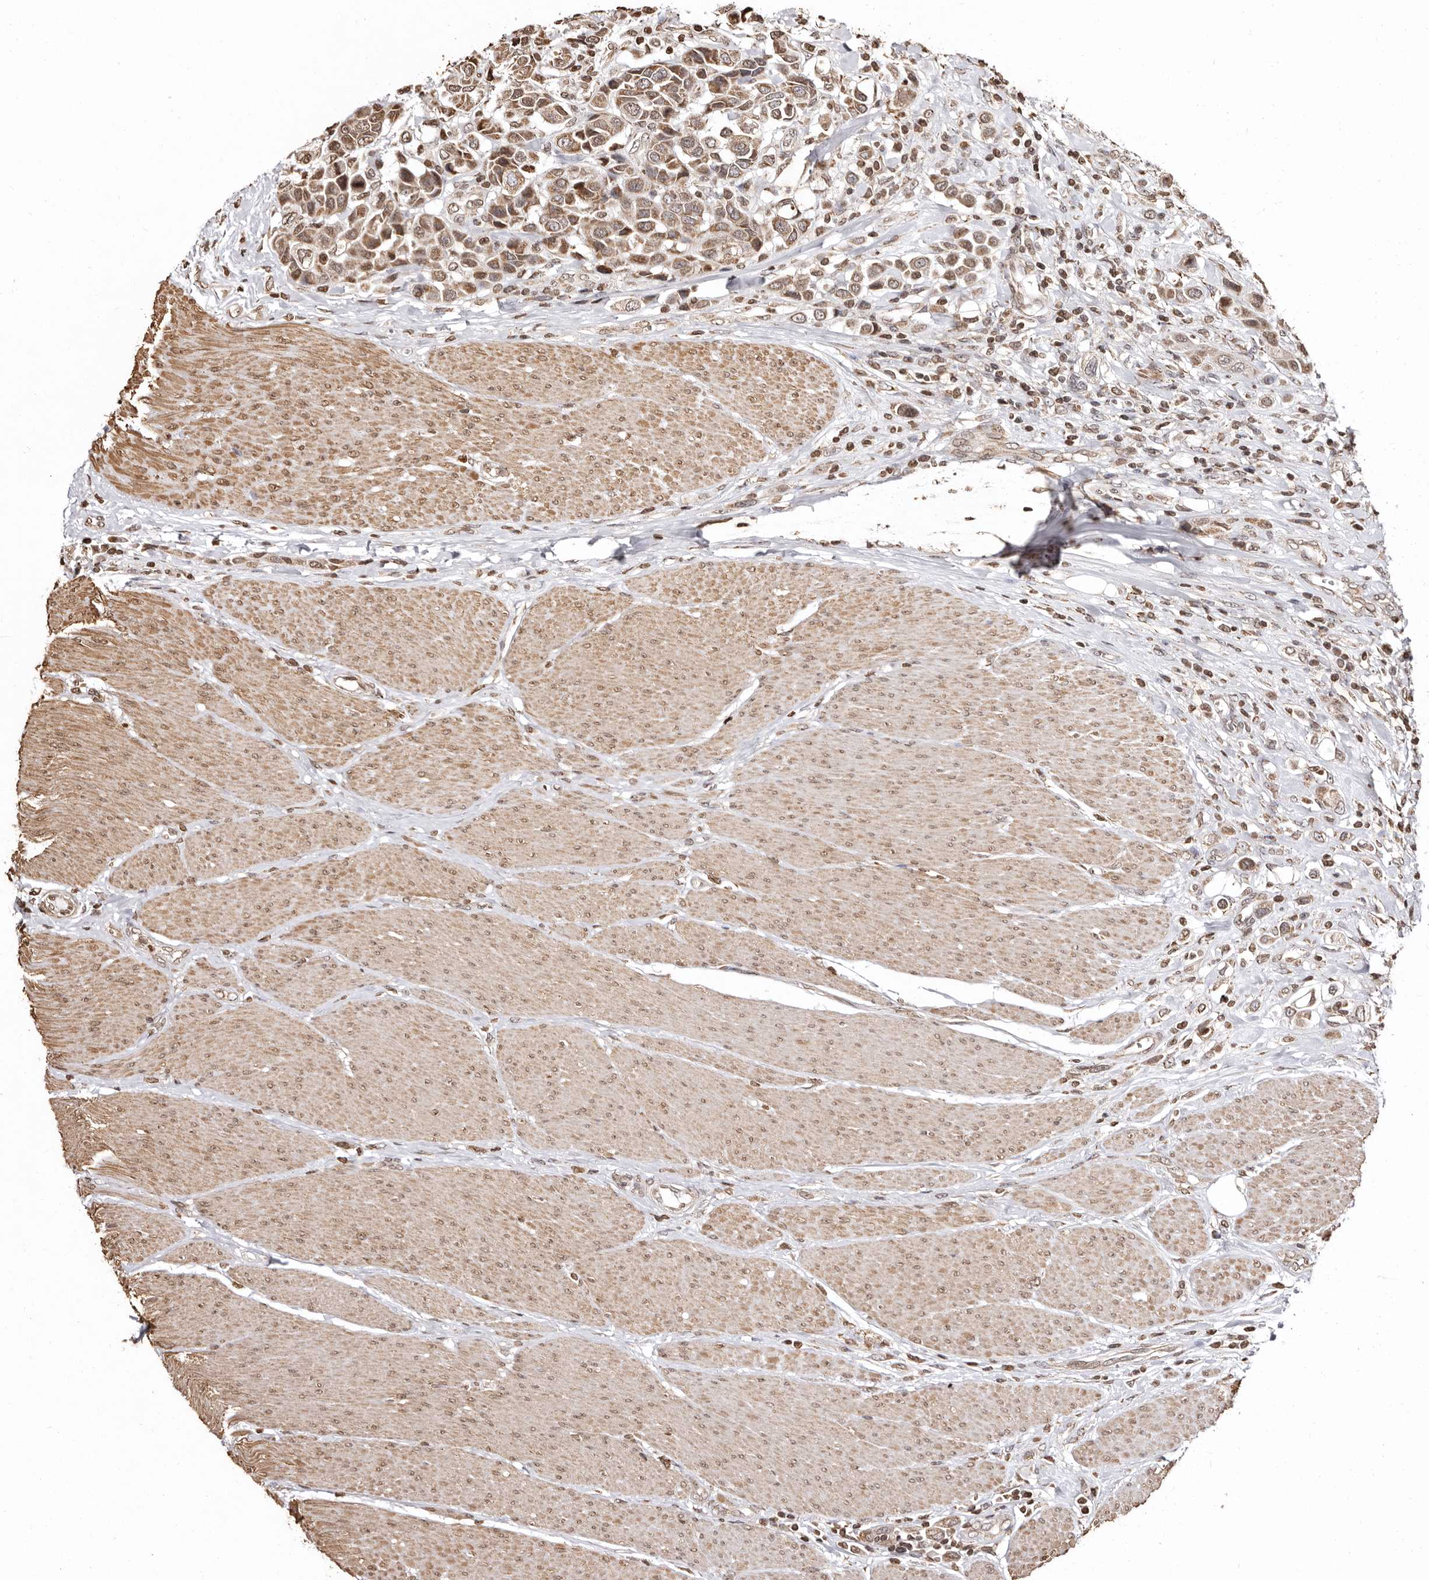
{"staining": {"intensity": "moderate", "quantity": ">75%", "location": "cytoplasmic/membranous"}, "tissue": "urothelial cancer", "cell_type": "Tumor cells", "image_type": "cancer", "snomed": [{"axis": "morphology", "description": "Urothelial carcinoma, High grade"}, {"axis": "topography", "description": "Urinary bladder"}], "caption": "Immunohistochemistry (IHC) histopathology image of high-grade urothelial carcinoma stained for a protein (brown), which exhibits medium levels of moderate cytoplasmic/membranous positivity in approximately >75% of tumor cells.", "gene": "CCDC190", "patient": {"sex": "male", "age": 50}}